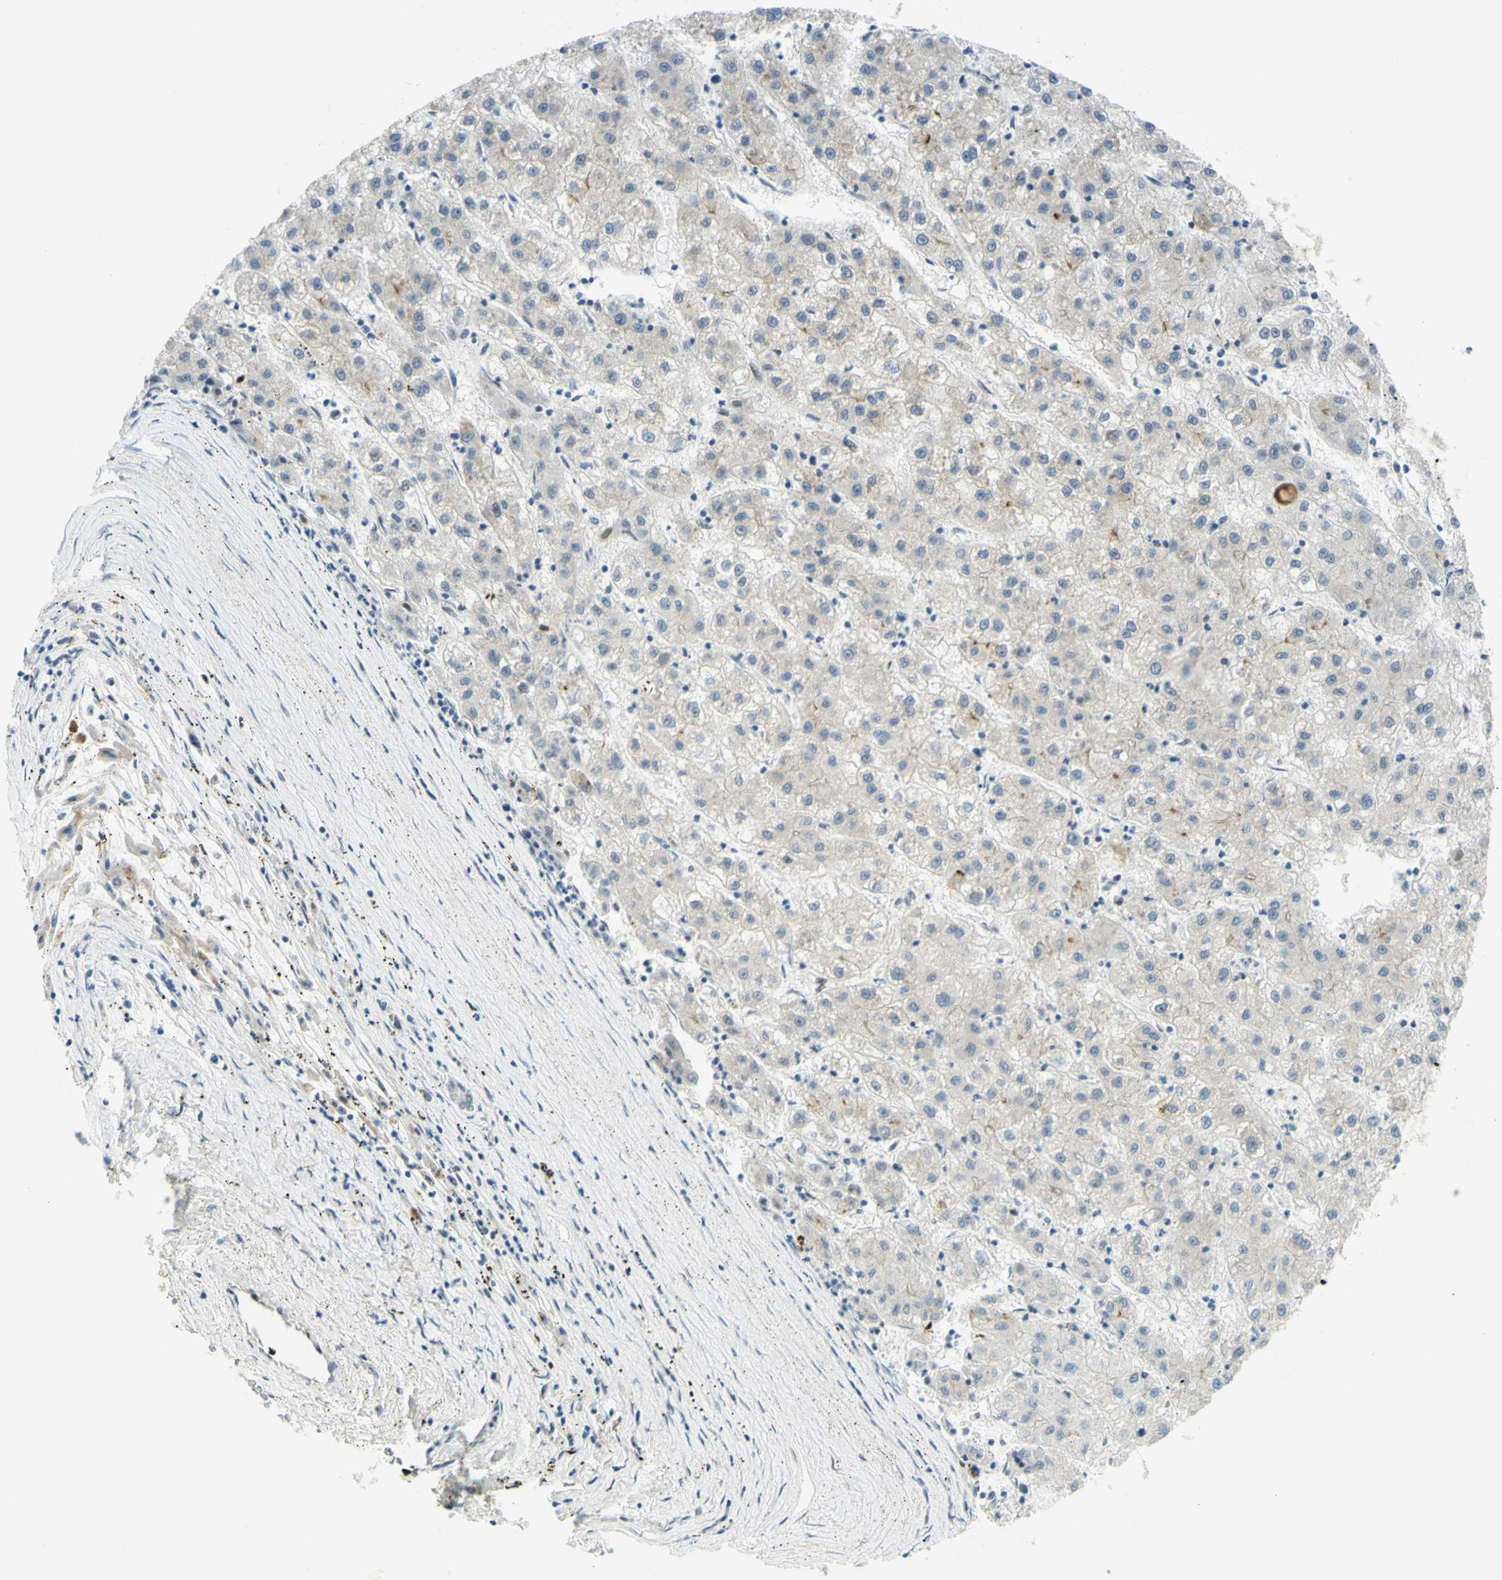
{"staining": {"intensity": "negative", "quantity": "none", "location": "none"}, "tissue": "liver cancer", "cell_type": "Tumor cells", "image_type": "cancer", "snomed": [{"axis": "morphology", "description": "Carcinoma, Hepatocellular, NOS"}, {"axis": "topography", "description": "Liver"}], "caption": "Tumor cells show no significant positivity in liver cancer. (Immunohistochemistry (ihc), brightfield microscopy, high magnification).", "gene": "DDX1", "patient": {"sex": "male", "age": 72}}